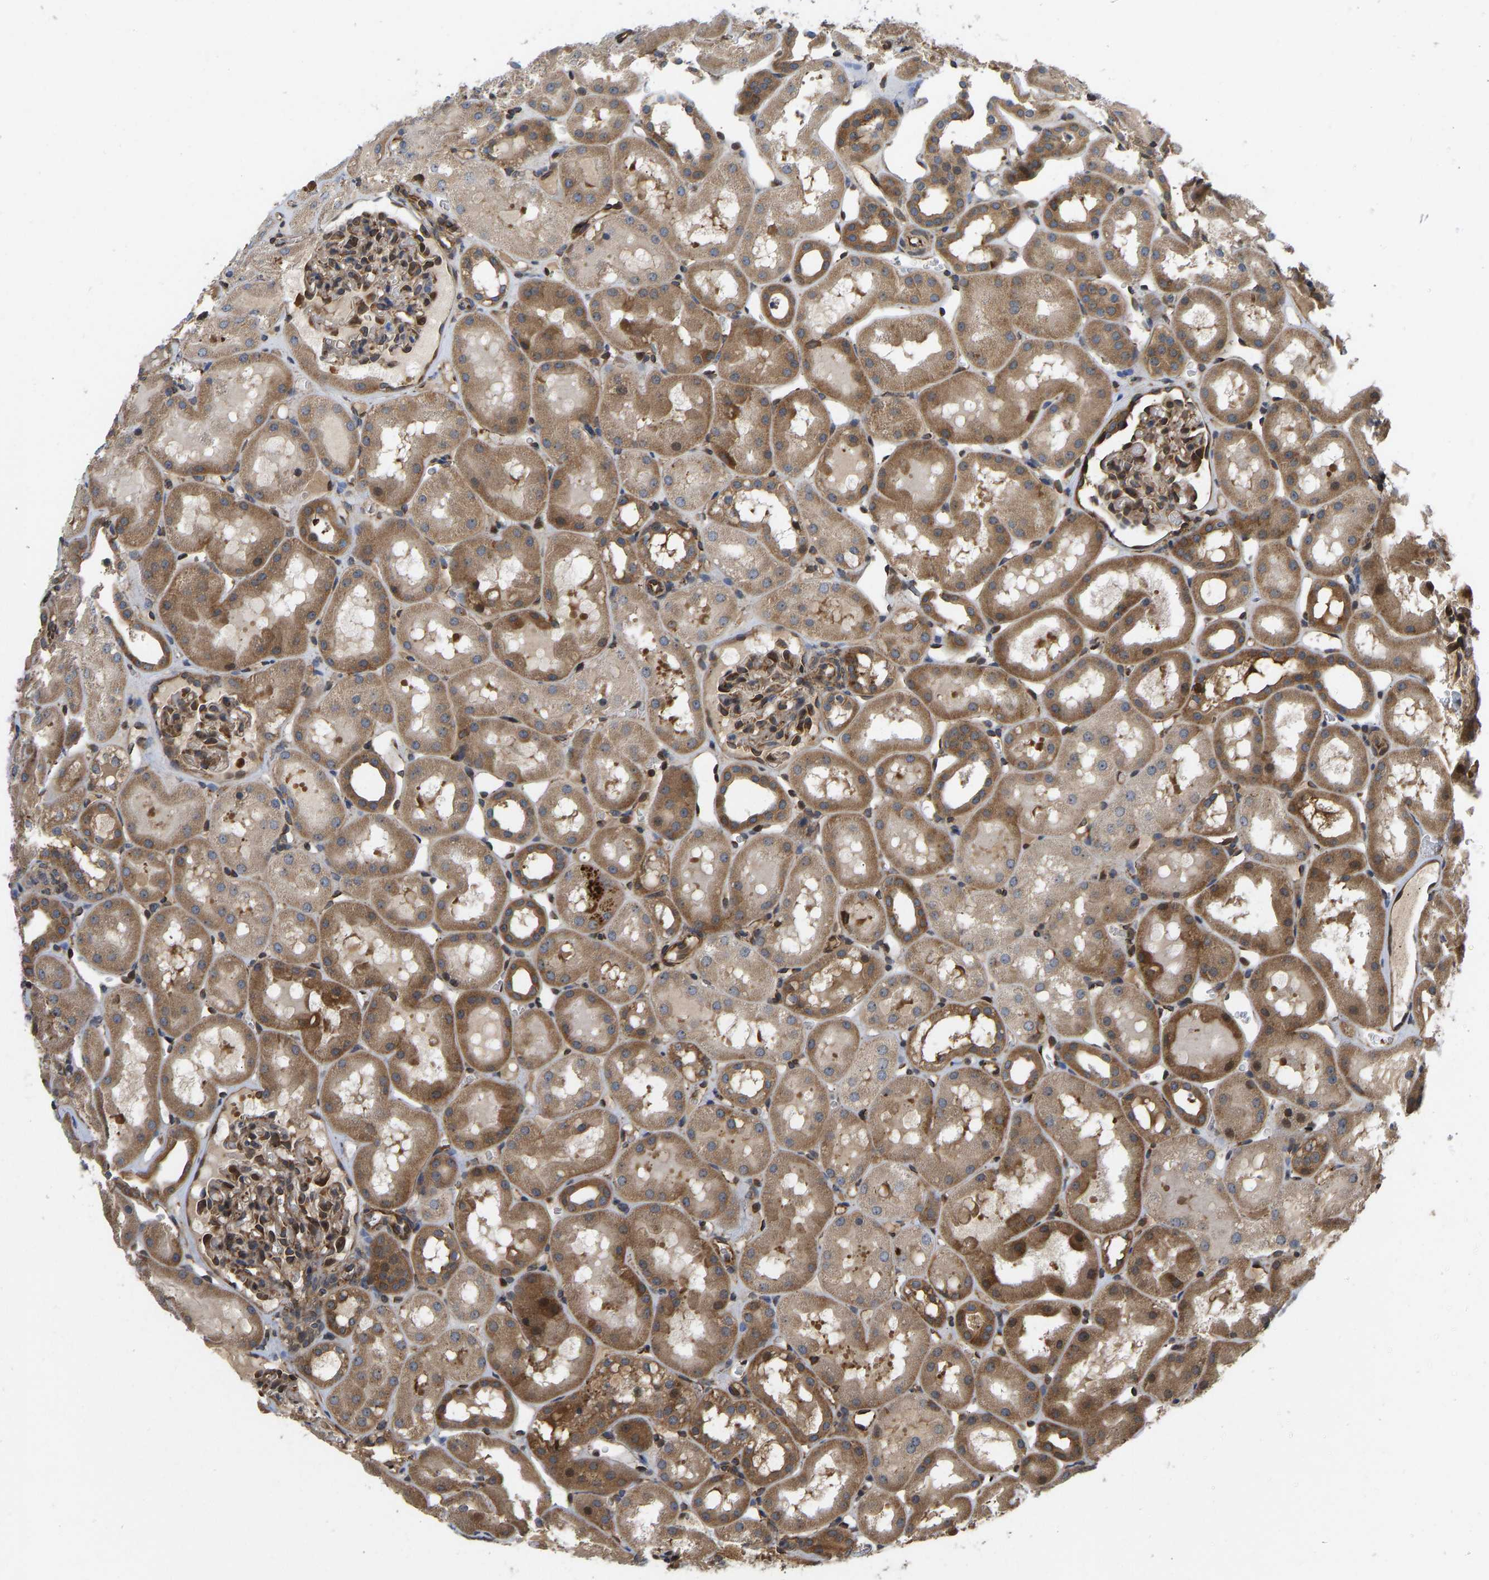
{"staining": {"intensity": "moderate", "quantity": ">75%", "location": "cytoplasmic/membranous"}, "tissue": "kidney", "cell_type": "Cells in glomeruli", "image_type": "normal", "snomed": [{"axis": "morphology", "description": "Normal tissue, NOS"}, {"axis": "topography", "description": "Kidney"}, {"axis": "topography", "description": "Urinary bladder"}], "caption": "Immunohistochemical staining of normal kidney reveals >75% levels of moderate cytoplasmic/membranous protein staining in about >75% of cells in glomeruli.", "gene": "RASGRF2", "patient": {"sex": "male", "age": 16}}